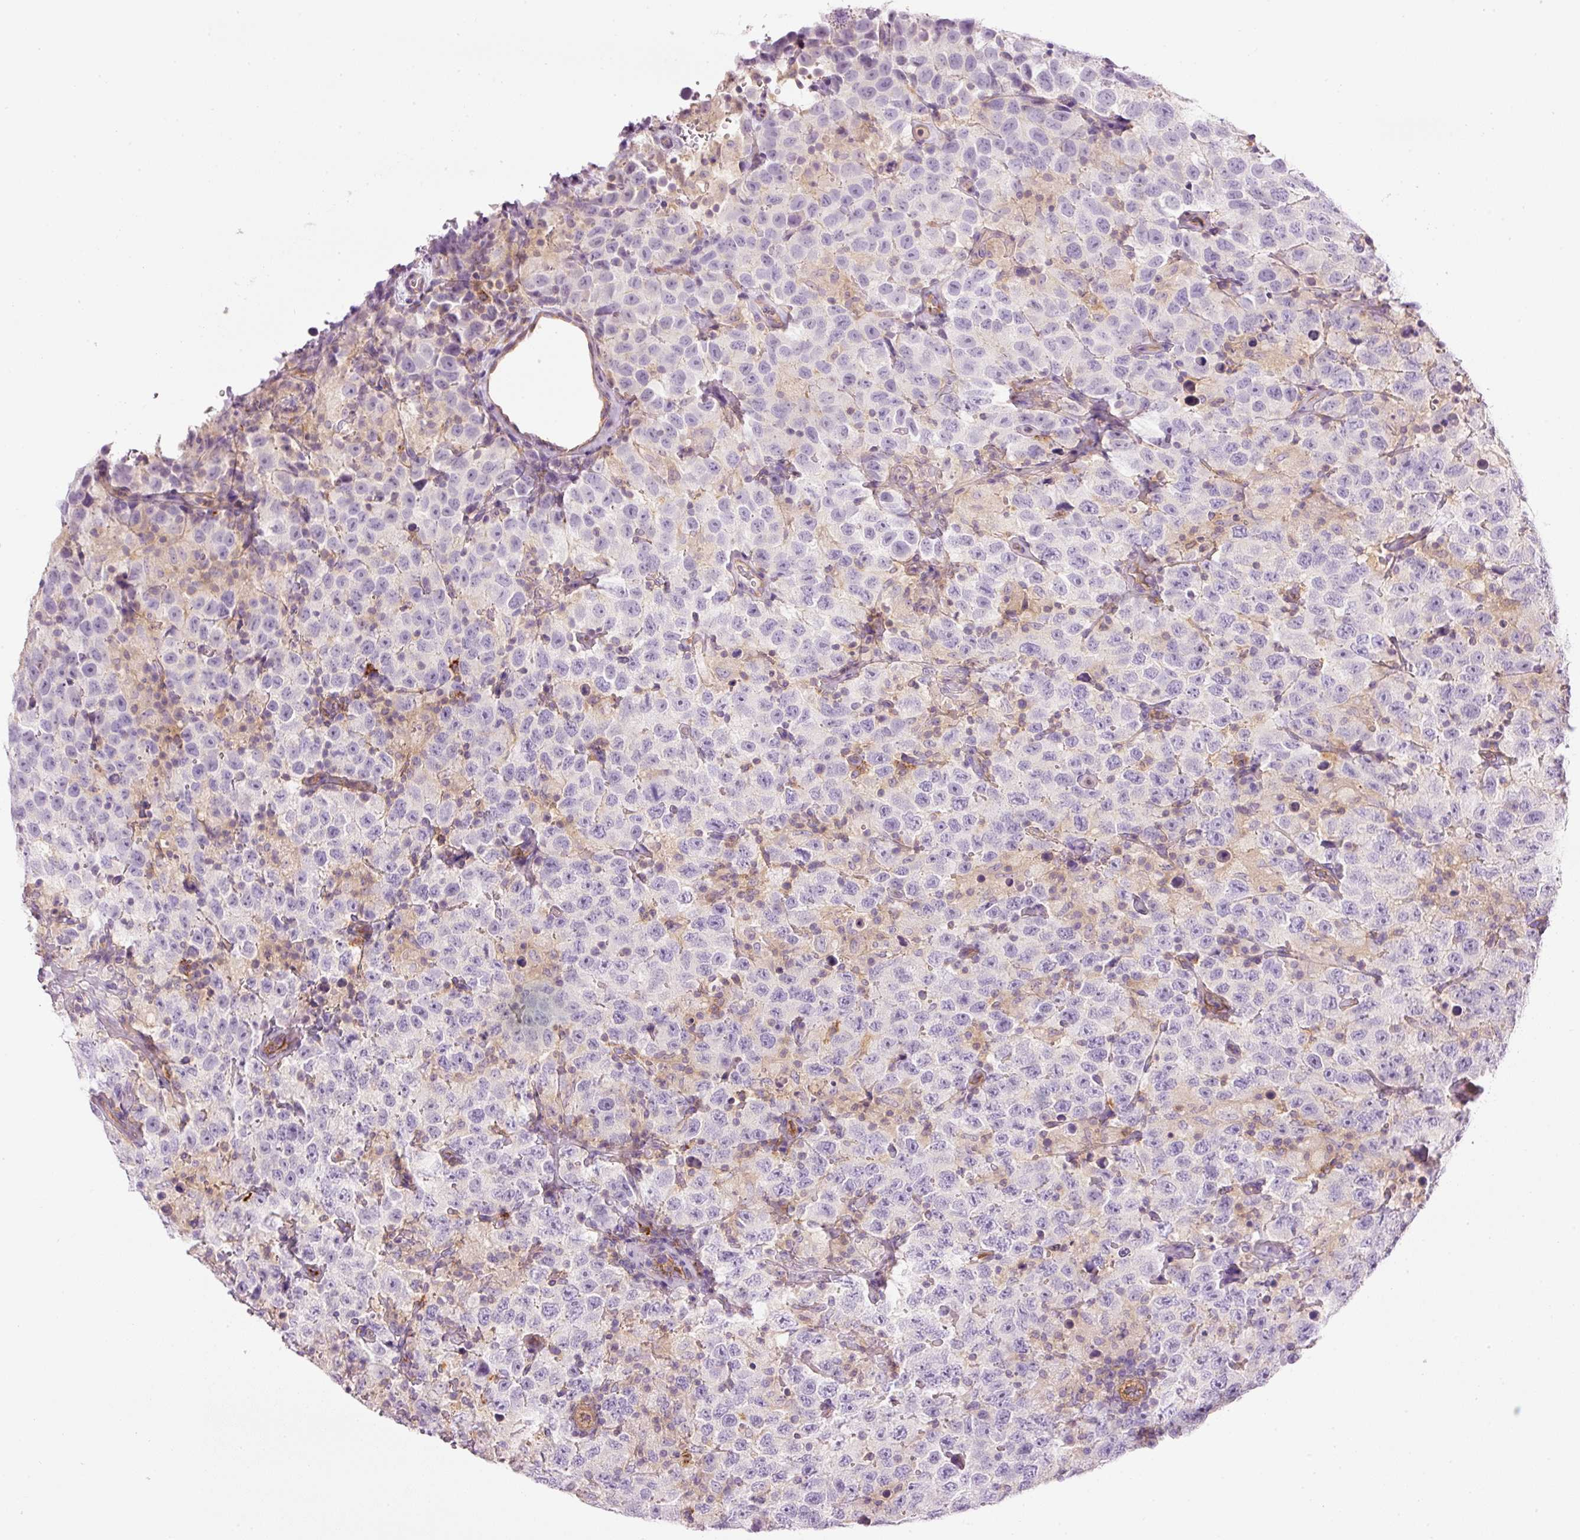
{"staining": {"intensity": "negative", "quantity": "none", "location": "none"}, "tissue": "testis cancer", "cell_type": "Tumor cells", "image_type": "cancer", "snomed": [{"axis": "morphology", "description": "Seminoma, NOS"}, {"axis": "topography", "description": "Testis"}], "caption": "The immunohistochemistry (IHC) image has no significant positivity in tumor cells of testis cancer (seminoma) tissue.", "gene": "MAP3K3", "patient": {"sex": "male", "age": 41}}